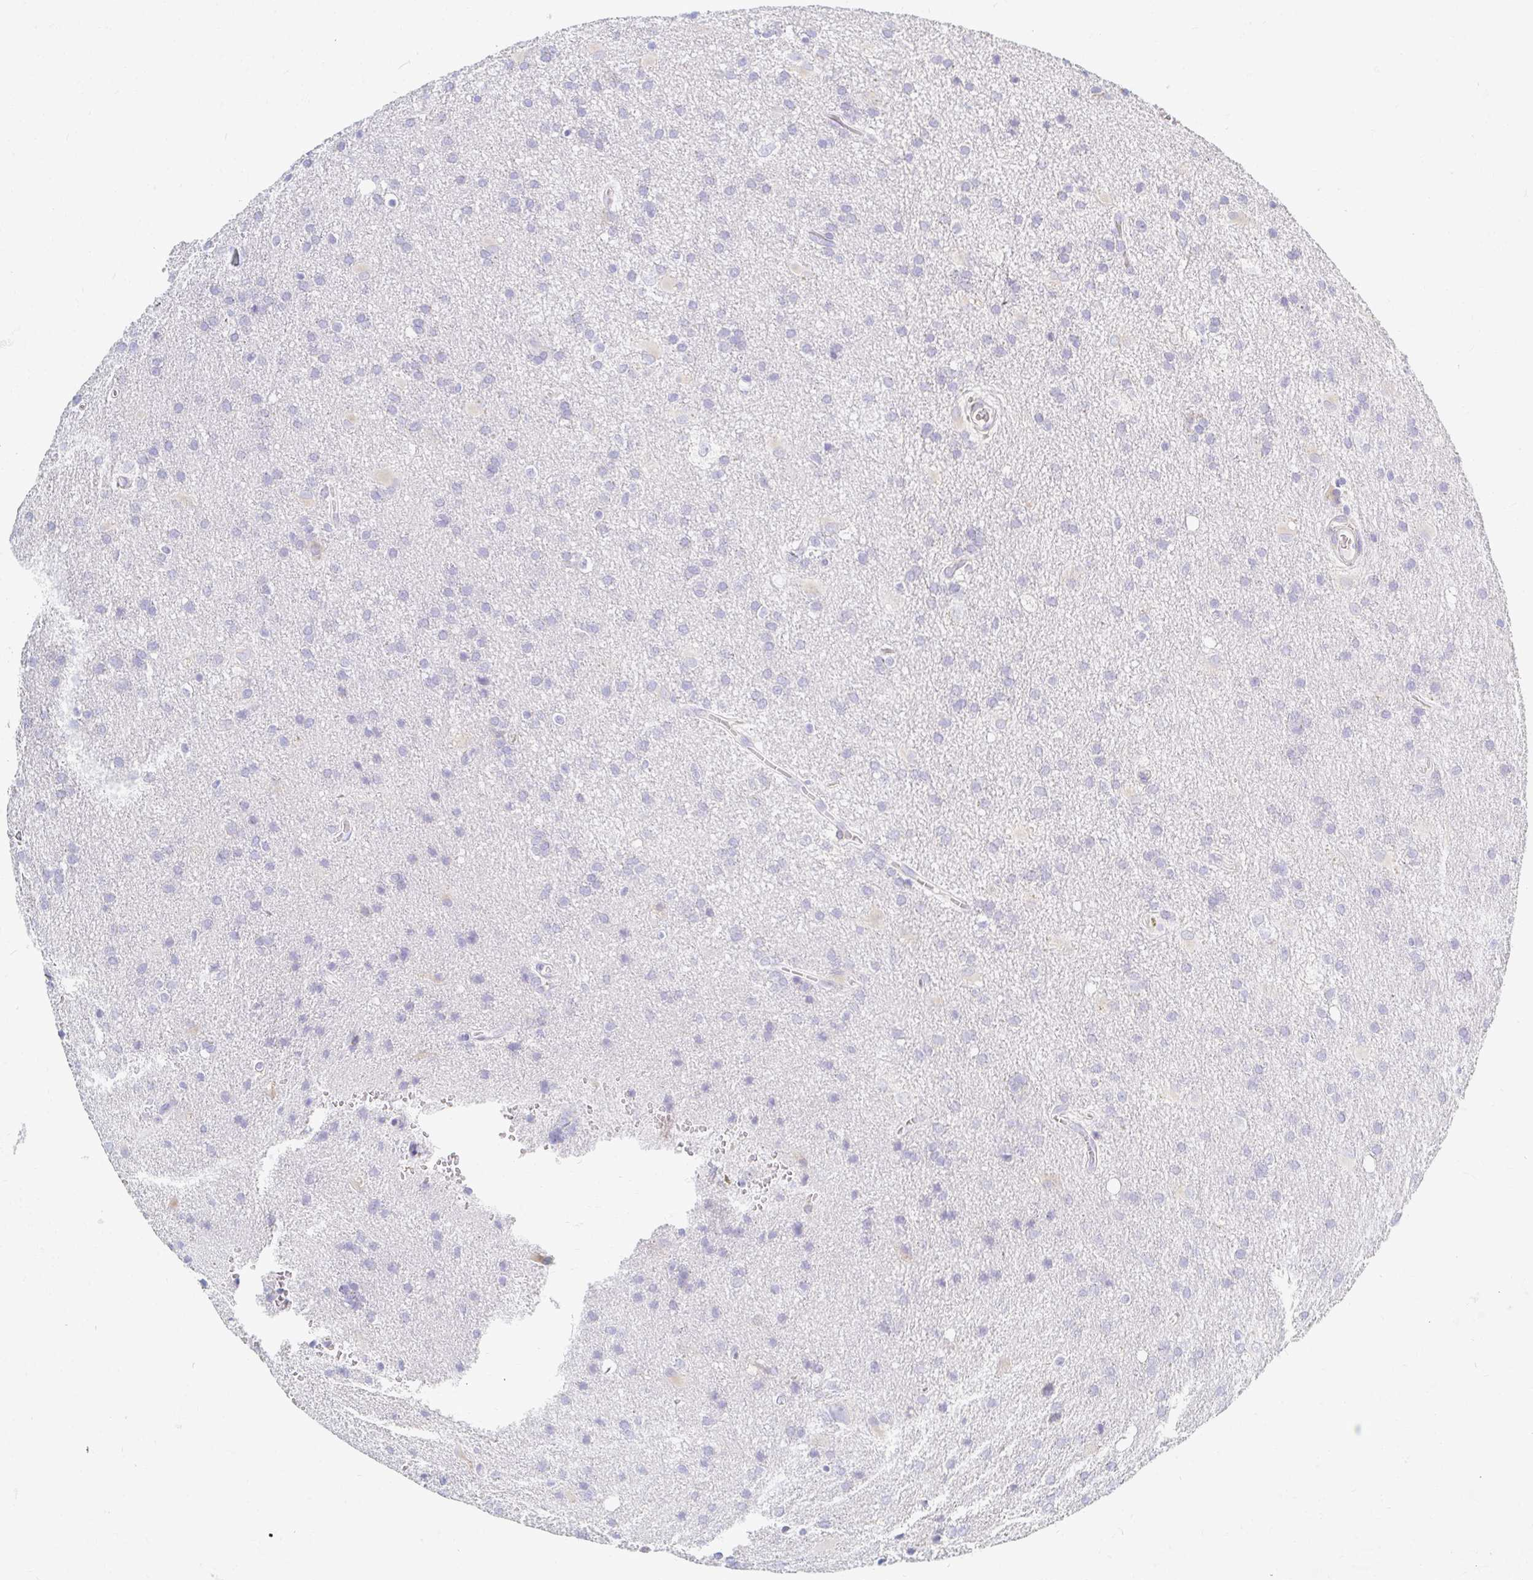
{"staining": {"intensity": "negative", "quantity": "none", "location": "none"}, "tissue": "glioma", "cell_type": "Tumor cells", "image_type": "cancer", "snomed": [{"axis": "morphology", "description": "Glioma, malignant, Low grade"}, {"axis": "topography", "description": "Brain"}], "caption": "DAB (3,3'-diaminobenzidine) immunohistochemical staining of malignant glioma (low-grade) shows no significant staining in tumor cells.", "gene": "MYLK2", "patient": {"sex": "male", "age": 66}}